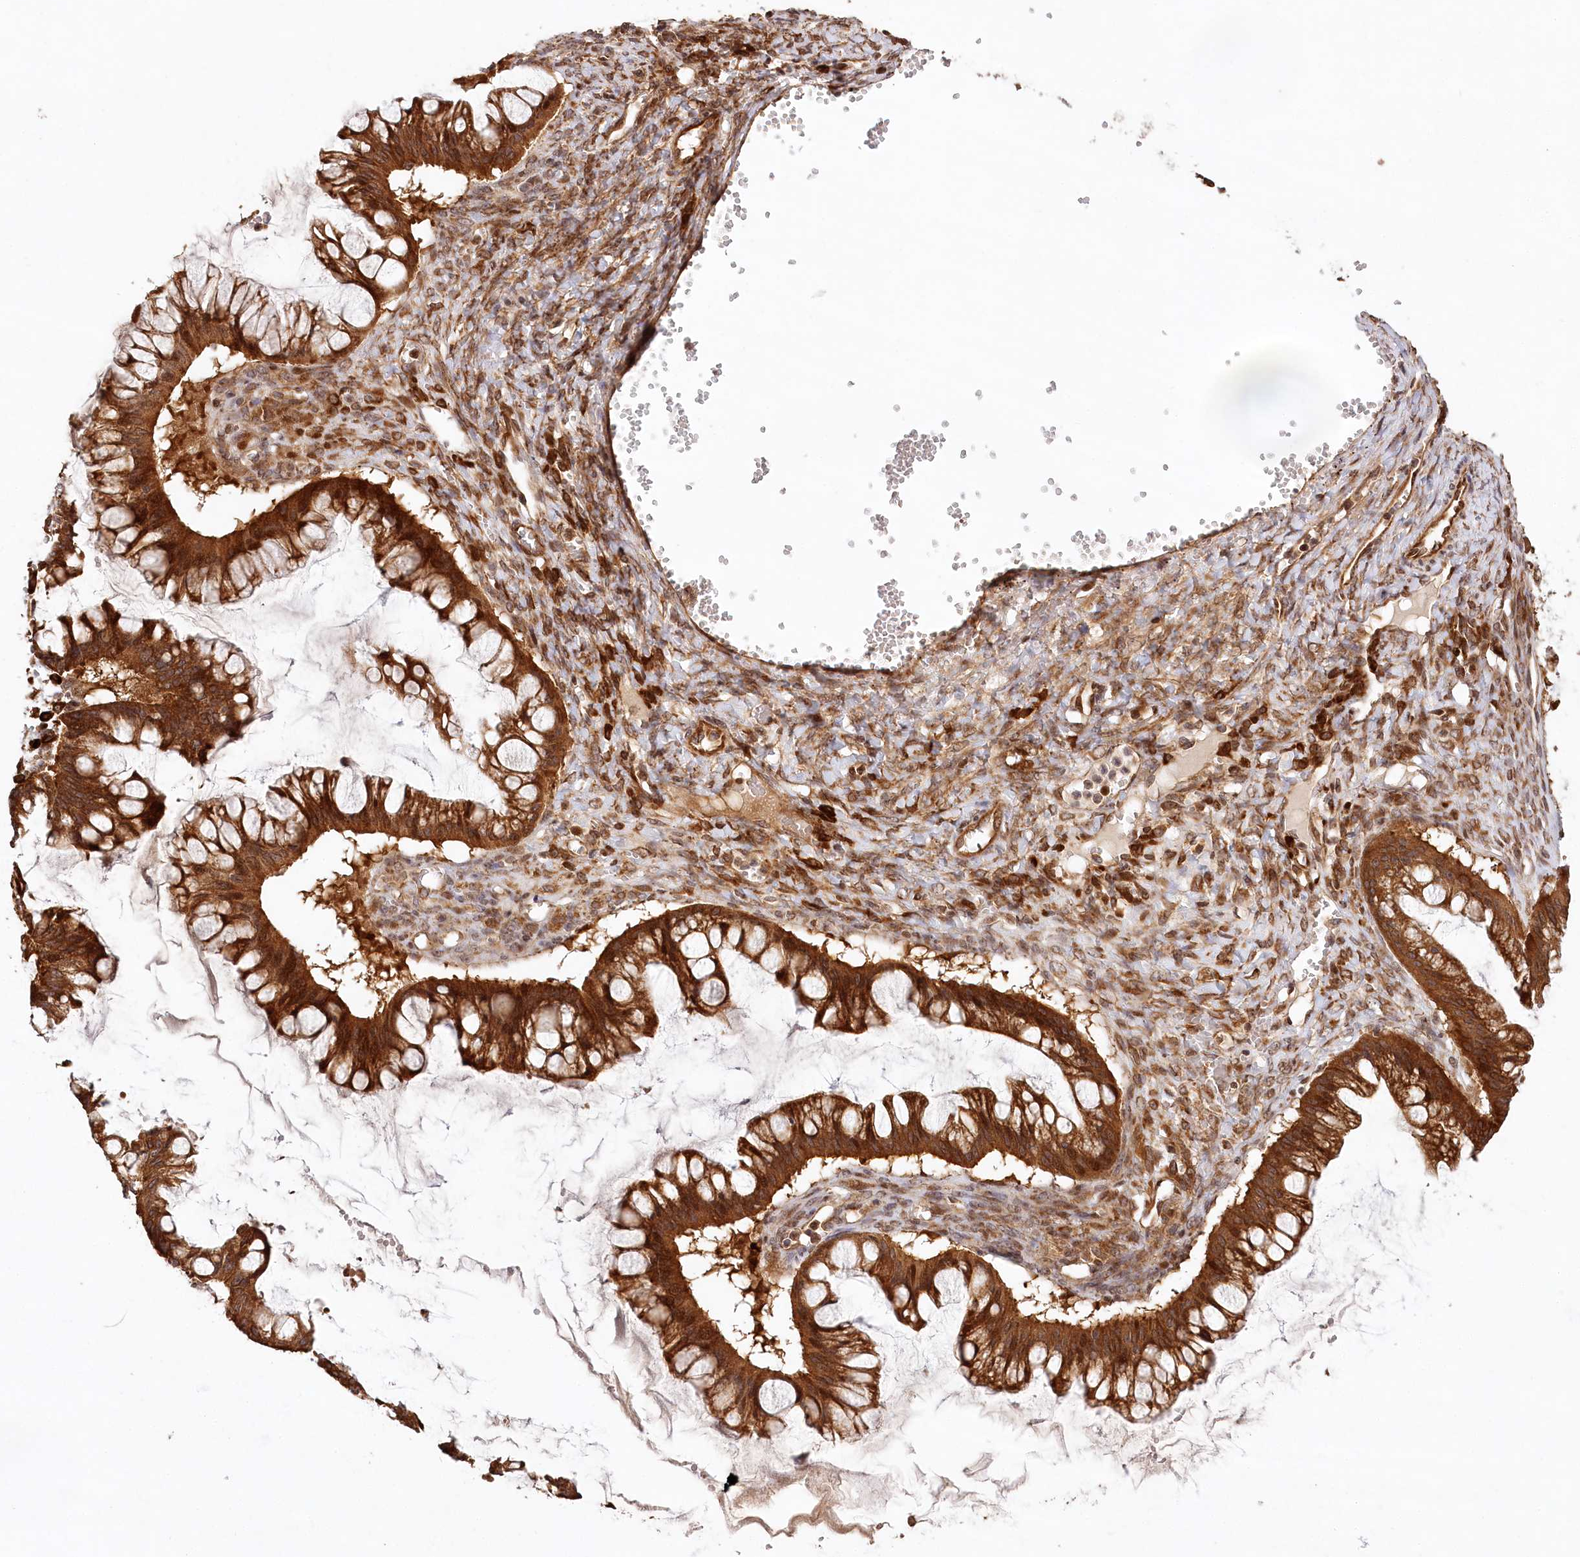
{"staining": {"intensity": "strong", "quantity": ">75%", "location": "cytoplasmic/membranous"}, "tissue": "ovarian cancer", "cell_type": "Tumor cells", "image_type": "cancer", "snomed": [{"axis": "morphology", "description": "Cystadenocarcinoma, mucinous, NOS"}, {"axis": "topography", "description": "Ovary"}], "caption": "Immunohistochemistry (IHC) photomicrograph of human ovarian cancer stained for a protein (brown), which displays high levels of strong cytoplasmic/membranous expression in about >75% of tumor cells.", "gene": "LSS", "patient": {"sex": "female", "age": 73}}